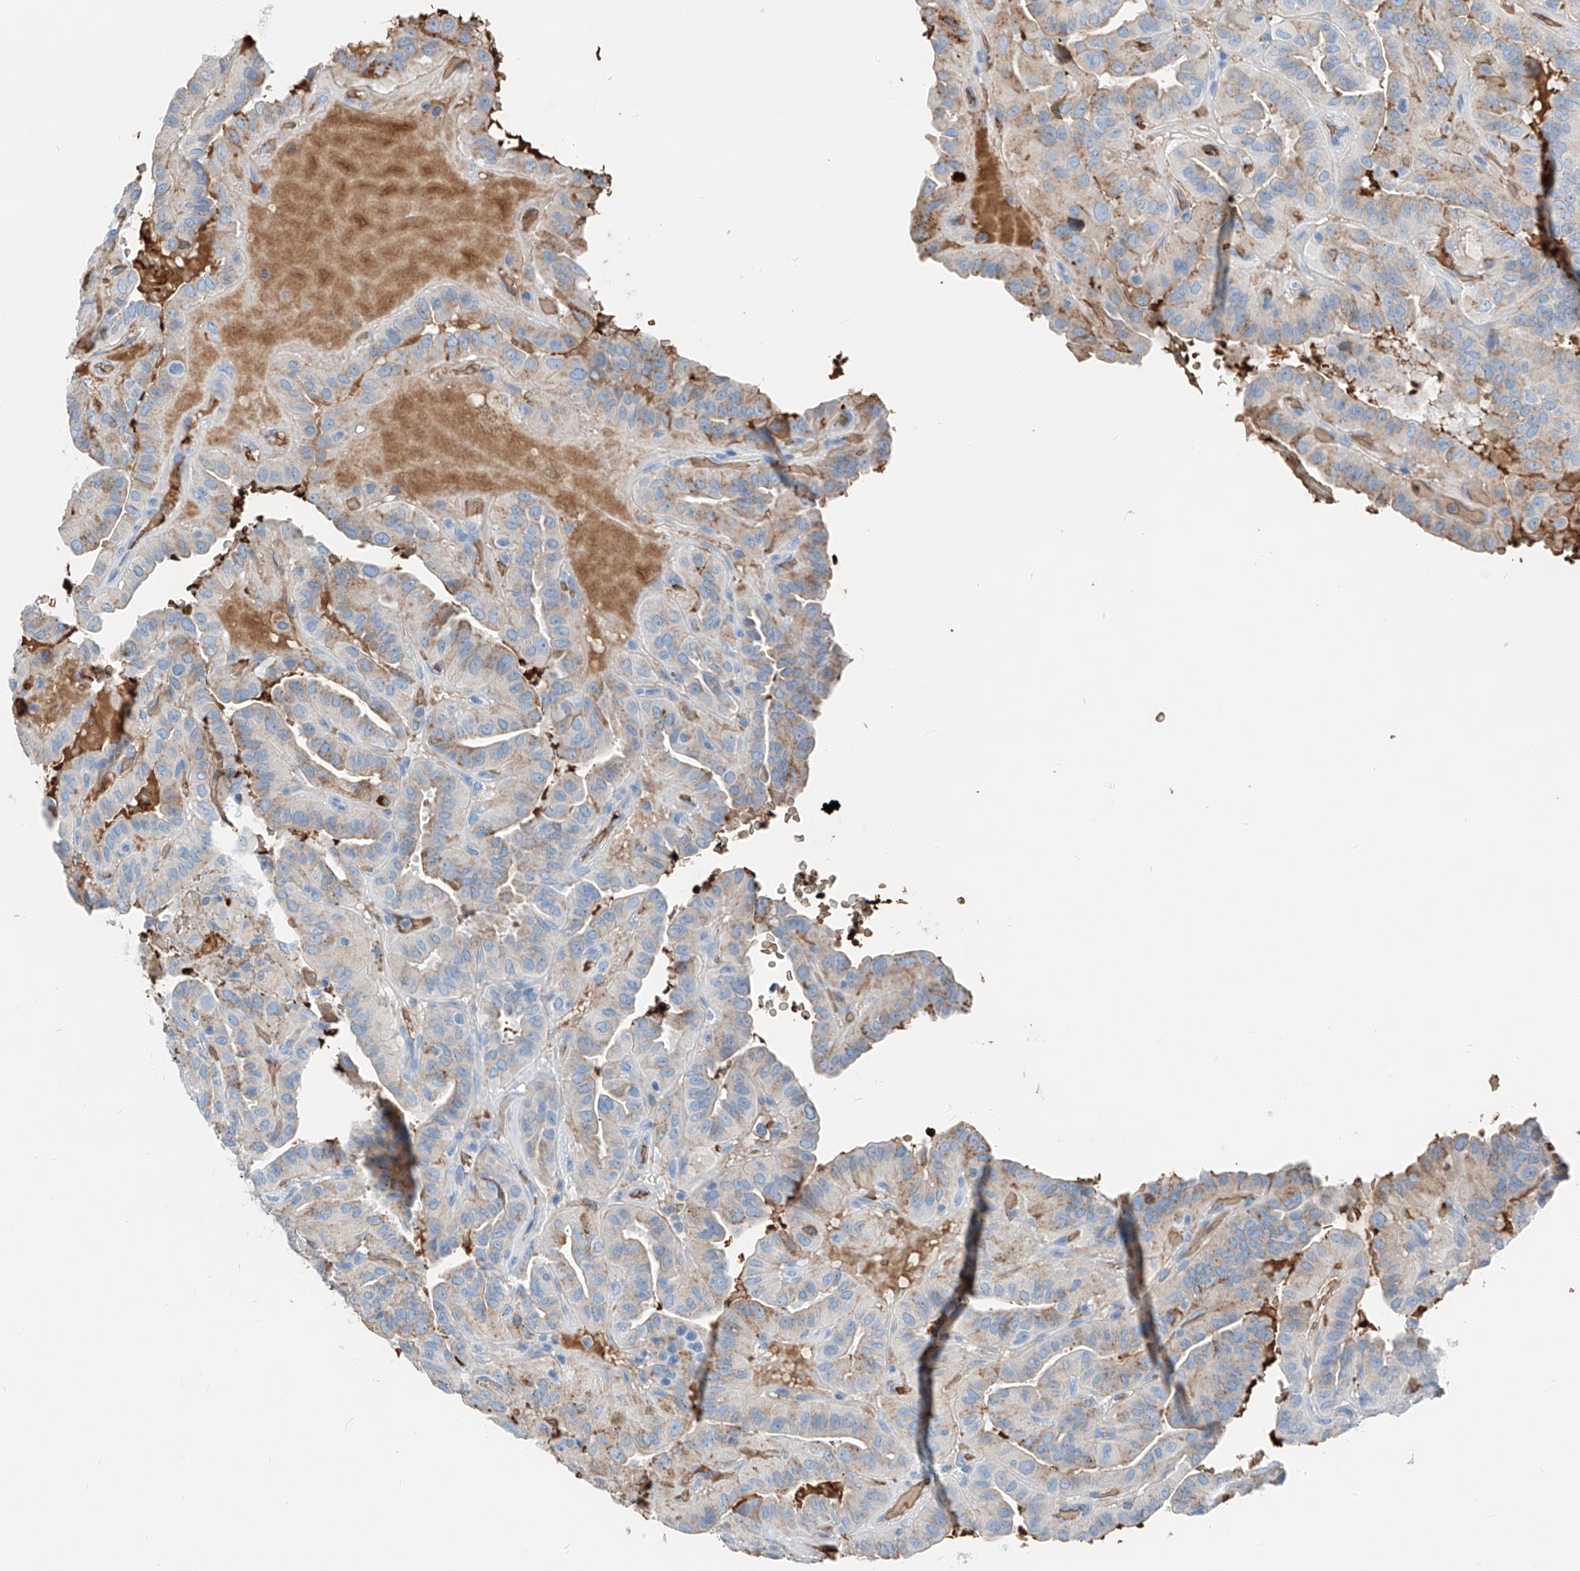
{"staining": {"intensity": "weak", "quantity": "<25%", "location": "cytoplasmic/membranous"}, "tissue": "thyroid cancer", "cell_type": "Tumor cells", "image_type": "cancer", "snomed": [{"axis": "morphology", "description": "Papillary adenocarcinoma, NOS"}, {"axis": "topography", "description": "Thyroid gland"}], "caption": "IHC histopathology image of human papillary adenocarcinoma (thyroid) stained for a protein (brown), which reveals no staining in tumor cells.", "gene": "PRSS23", "patient": {"sex": "male", "age": 77}}